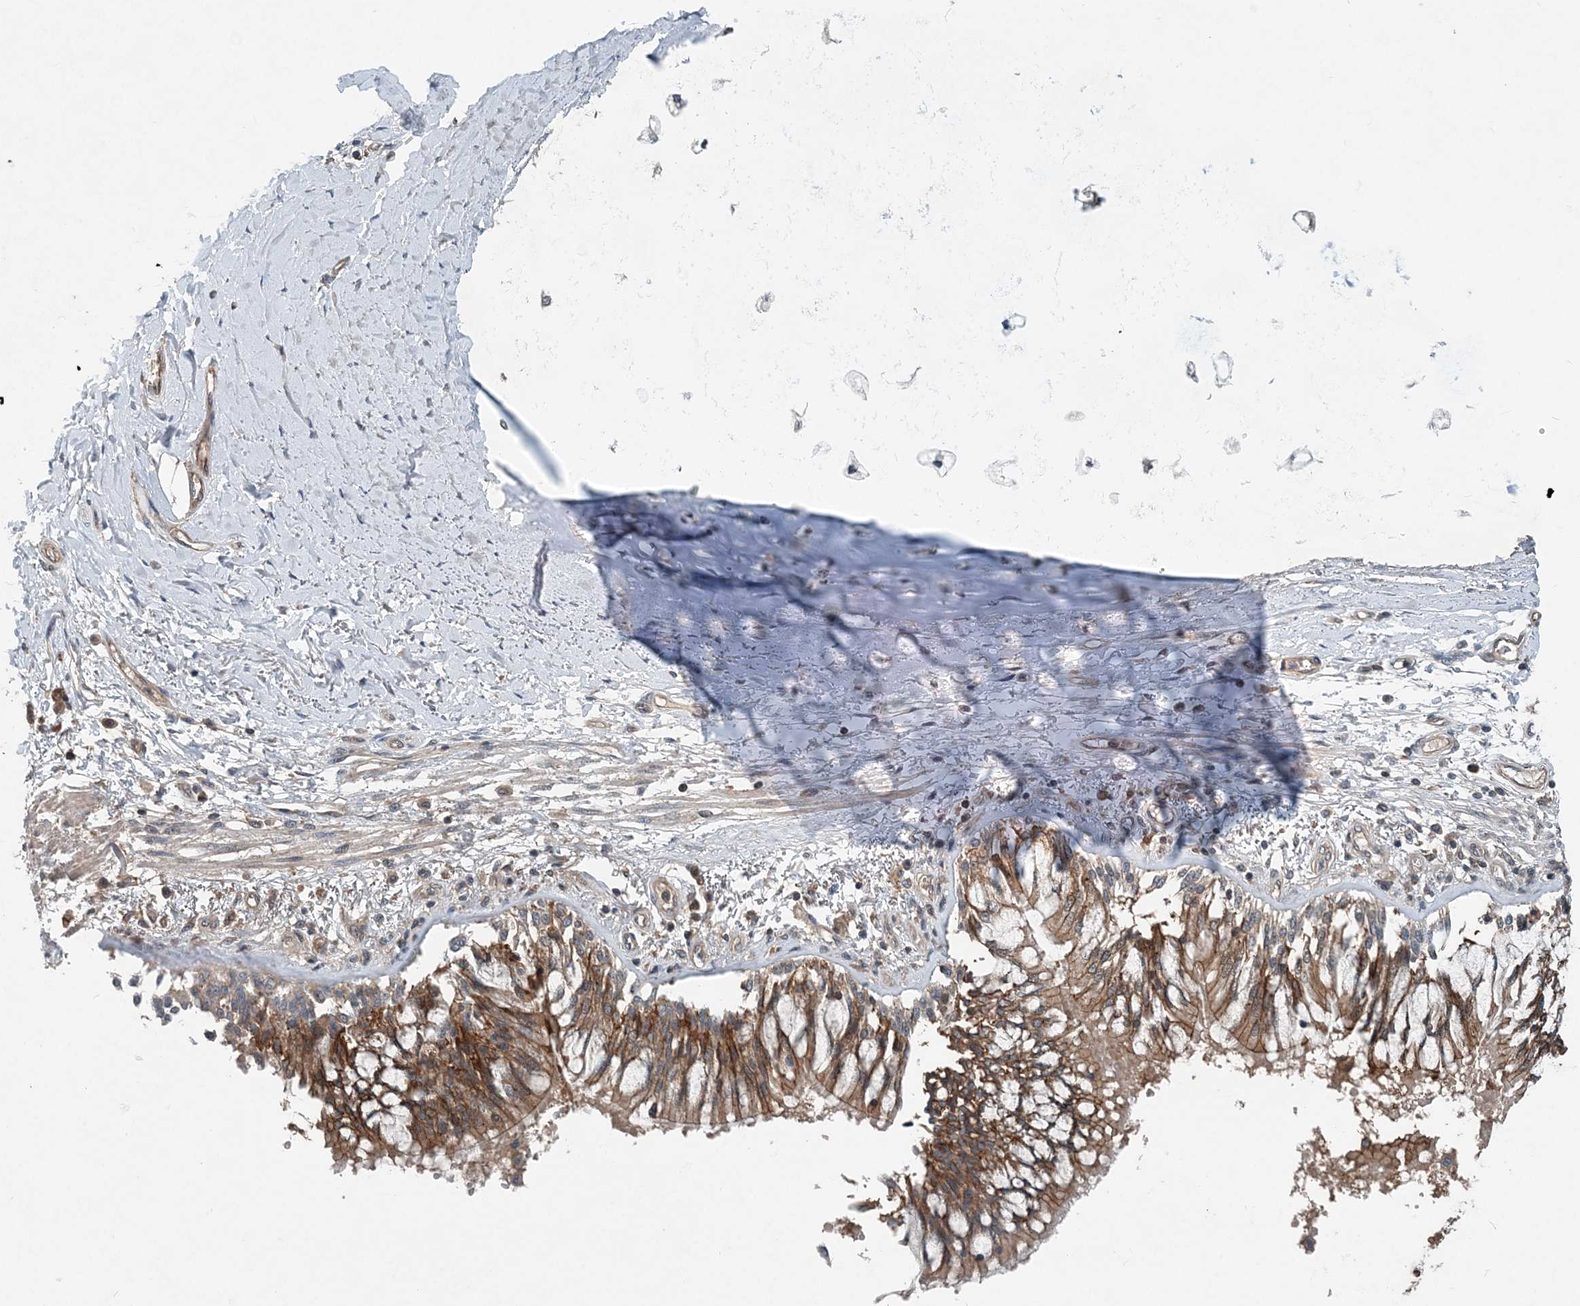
{"staining": {"intensity": "negative", "quantity": "none", "location": "none"}, "tissue": "adipose tissue", "cell_type": "Adipocytes", "image_type": "normal", "snomed": [{"axis": "morphology", "description": "Normal tissue, NOS"}, {"axis": "topography", "description": "Cartilage tissue"}, {"axis": "topography", "description": "Bronchus"}, {"axis": "topography", "description": "Lung"}, {"axis": "topography", "description": "Peripheral nerve tissue"}], "caption": "The histopathology image exhibits no significant positivity in adipocytes of adipose tissue.", "gene": "SMPD3", "patient": {"sex": "female", "age": 49}}